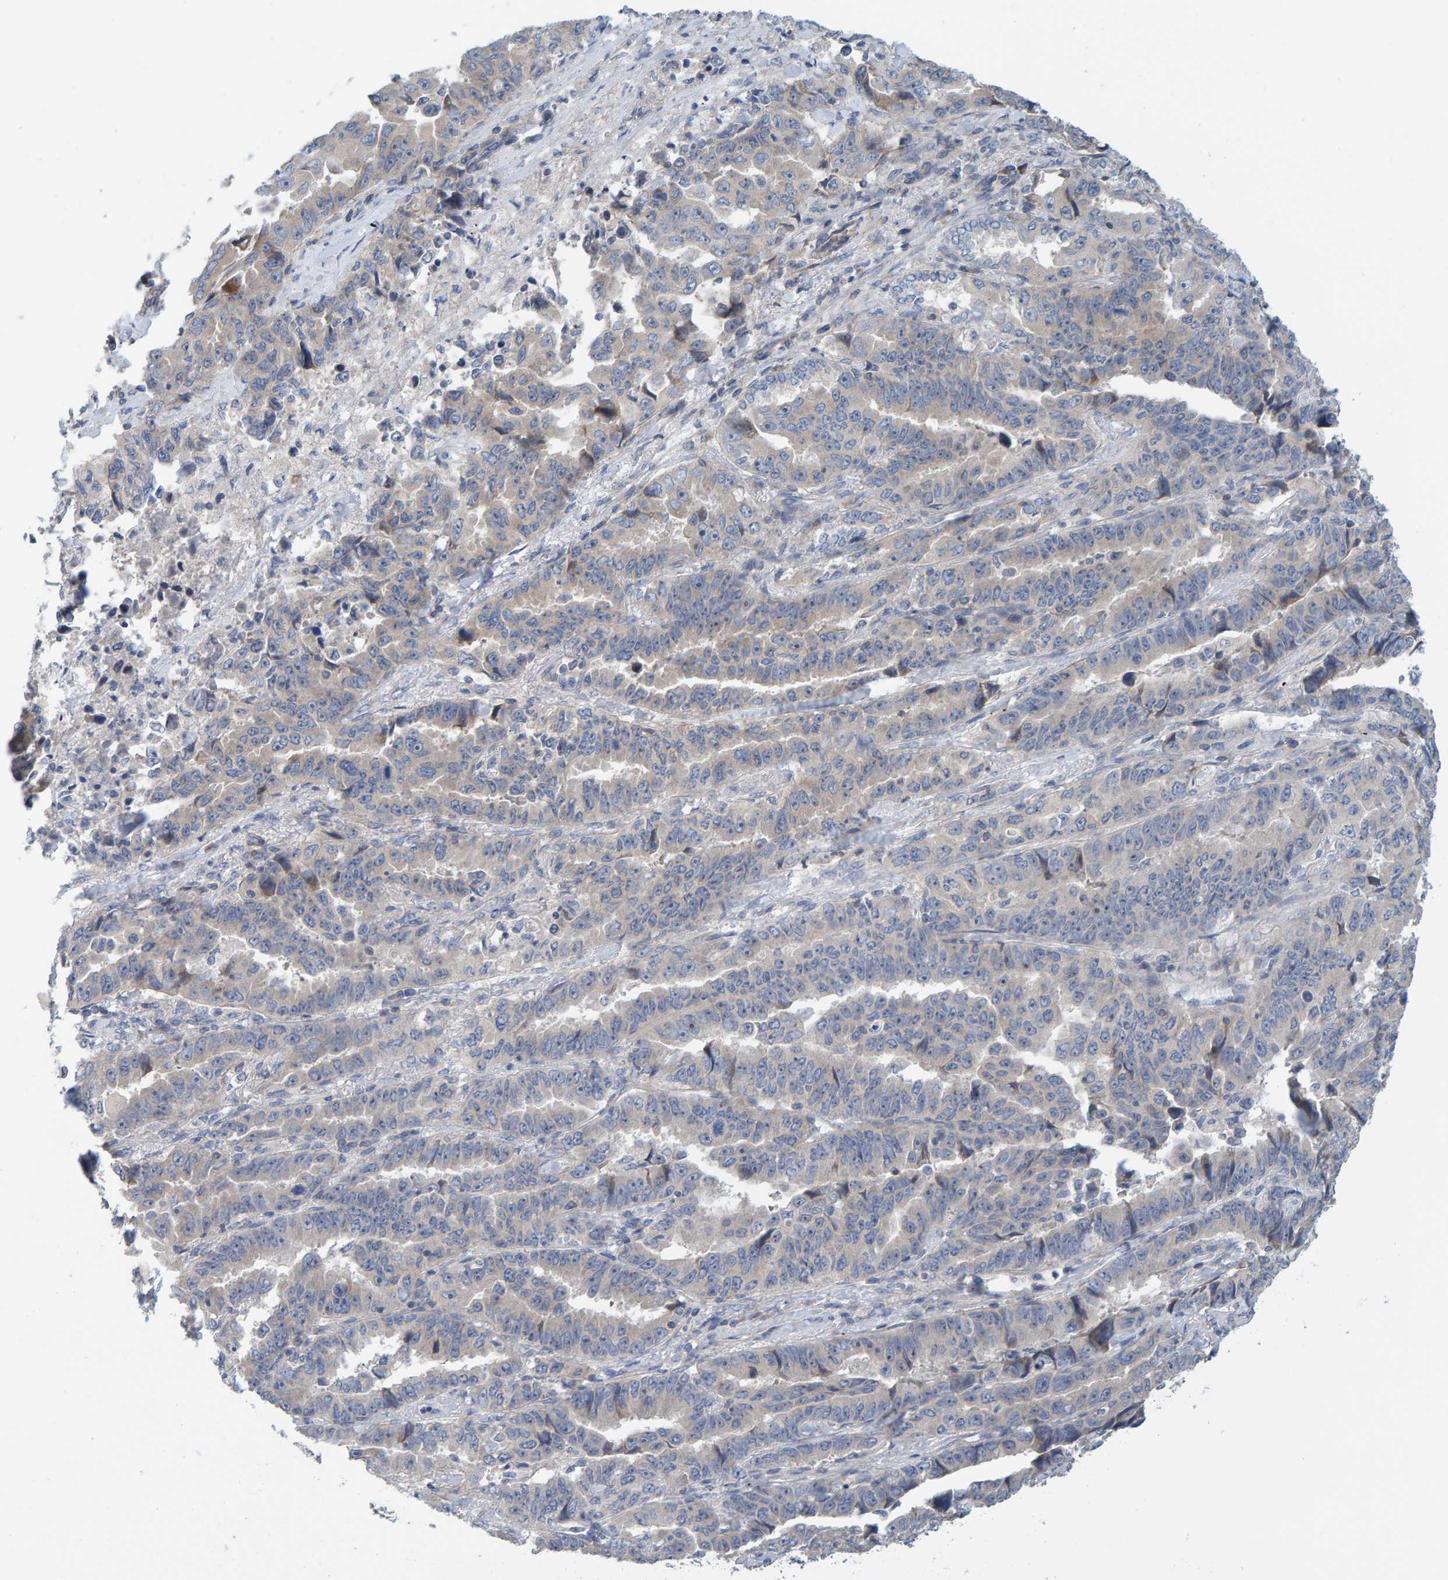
{"staining": {"intensity": "negative", "quantity": "none", "location": "none"}, "tissue": "lung cancer", "cell_type": "Tumor cells", "image_type": "cancer", "snomed": [{"axis": "morphology", "description": "Adenocarcinoma, NOS"}, {"axis": "topography", "description": "Lung"}], "caption": "This histopathology image is of lung adenocarcinoma stained with IHC to label a protein in brown with the nuclei are counter-stained blue. There is no positivity in tumor cells.", "gene": "CCM2", "patient": {"sex": "female", "age": 51}}